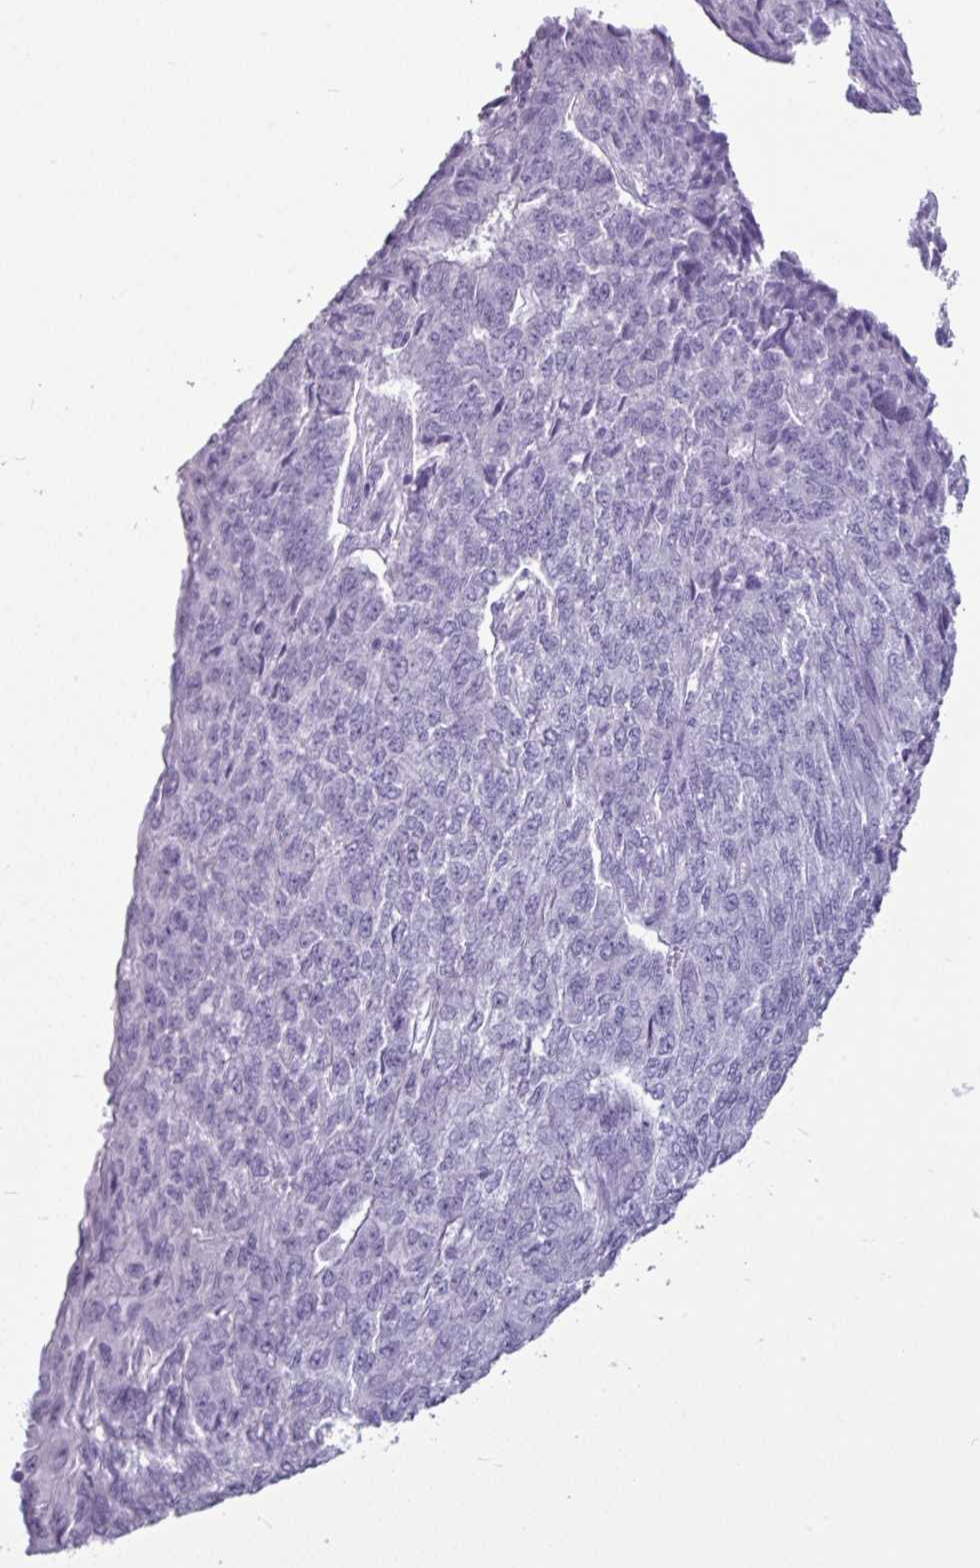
{"staining": {"intensity": "negative", "quantity": "none", "location": "none"}, "tissue": "endometrial cancer", "cell_type": "Tumor cells", "image_type": "cancer", "snomed": [{"axis": "morphology", "description": "Adenocarcinoma, NOS"}, {"axis": "topography", "description": "Endometrium"}], "caption": "Tumor cells show no significant protein expression in adenocarcinoma (endometrial). (Brightfield microscopy of DAB (3,3'-diaminobenzidine) immunohistochemistry (IHC) at high magnification).", "gene": "AMY2A", "patient": {"sex": "female", "age": 32}}